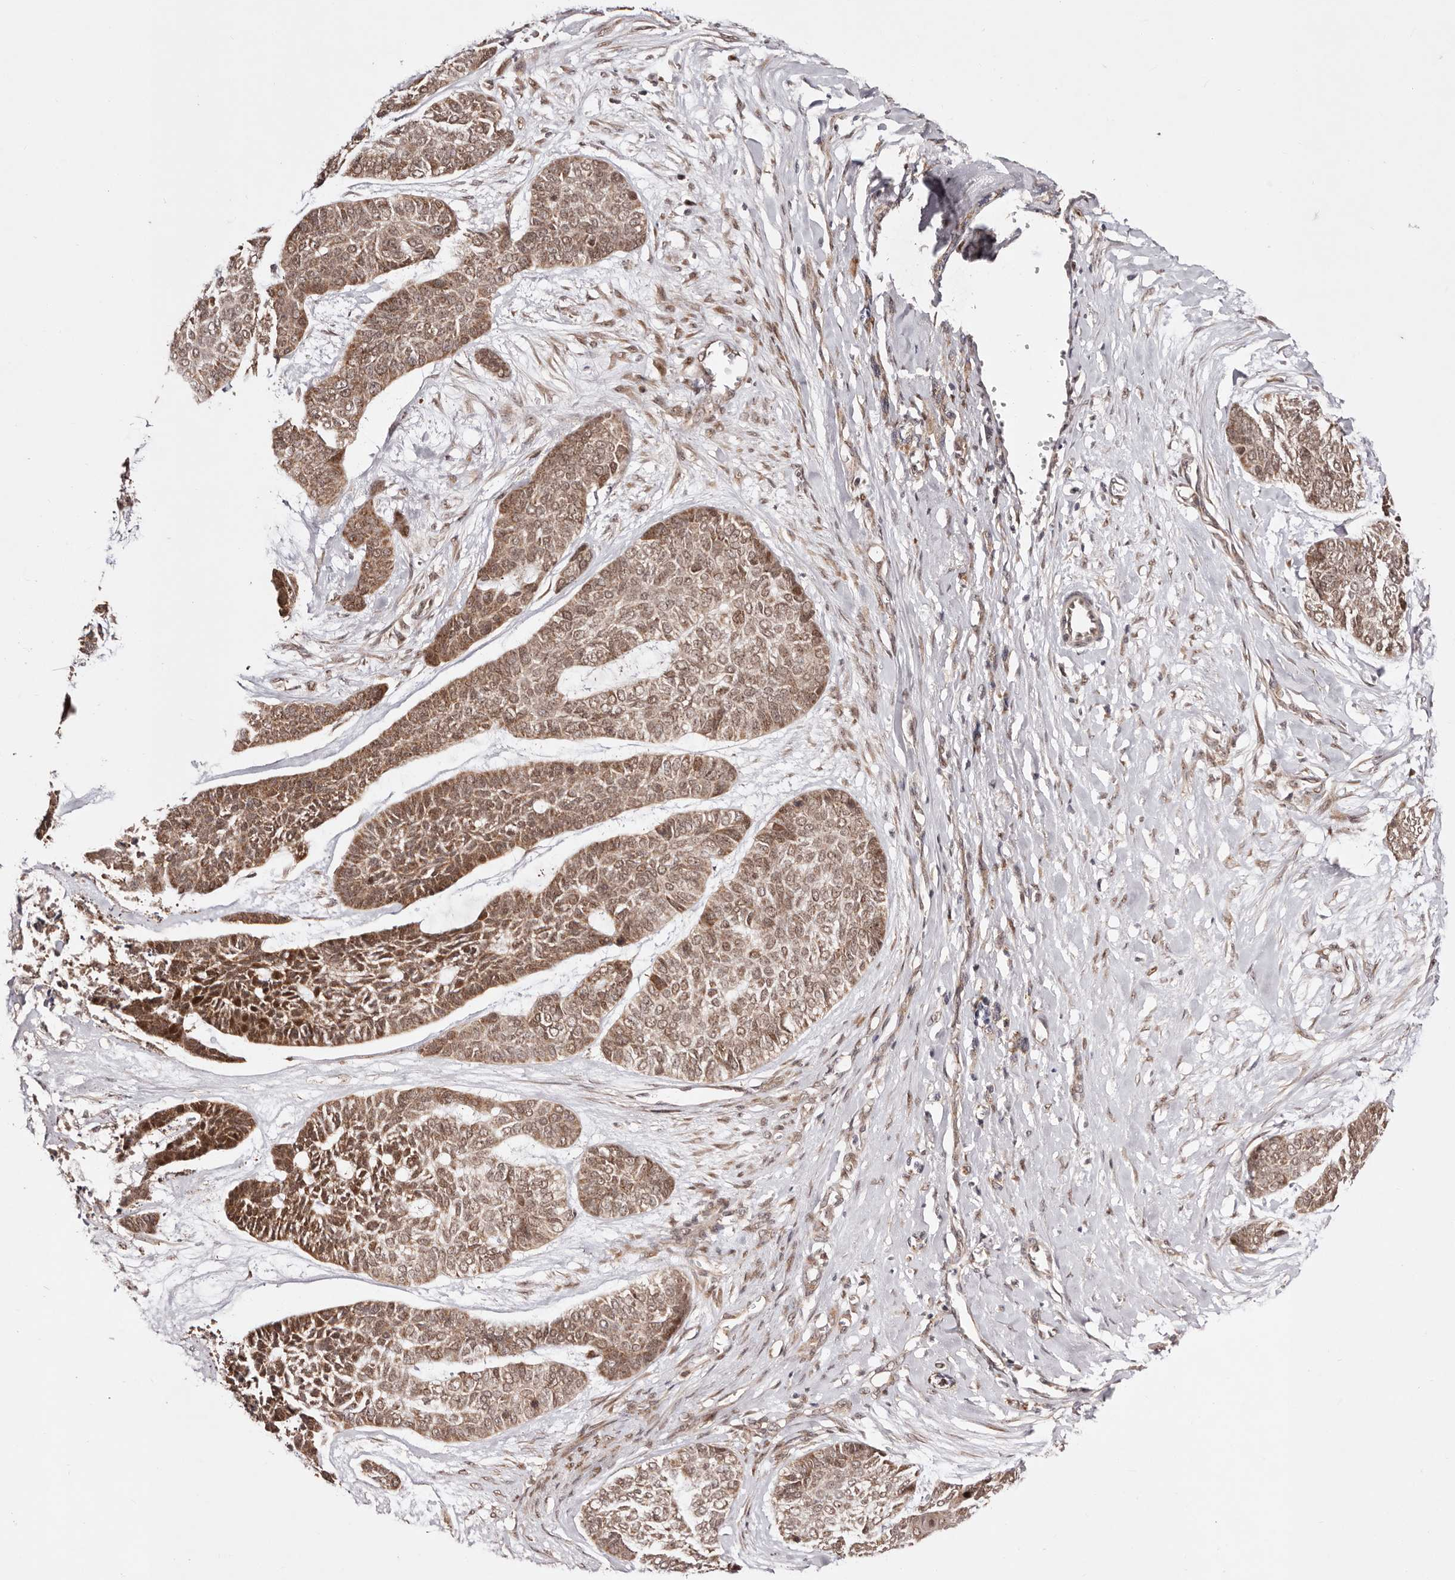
{"staining": {"intensity": "moderate", "quantity": ">75%", "location": "cytoplasmic/membranous,nuclear"}, "tissue": "skin cancer", "cell_type": "Tumor cells", "image_type": "cancer", "snomed": [{"axis": "morphology", "description": "Basal cell carcinoma"}, {"axis": "topography", "description": "Skin"}], "caption": "Immunohistochemistry histopathology image of neoplastic tissue: skin cancer stained using IHC shows medium levels of moderate protein expression localized specifically in the cytoplasmic/membranous and nuclear of tumor cells, appearing as a cytoplasmic/membranous and nuclear brown color.", "gene": "EGR3", "patient": {"sex": "female", "age": 64}}